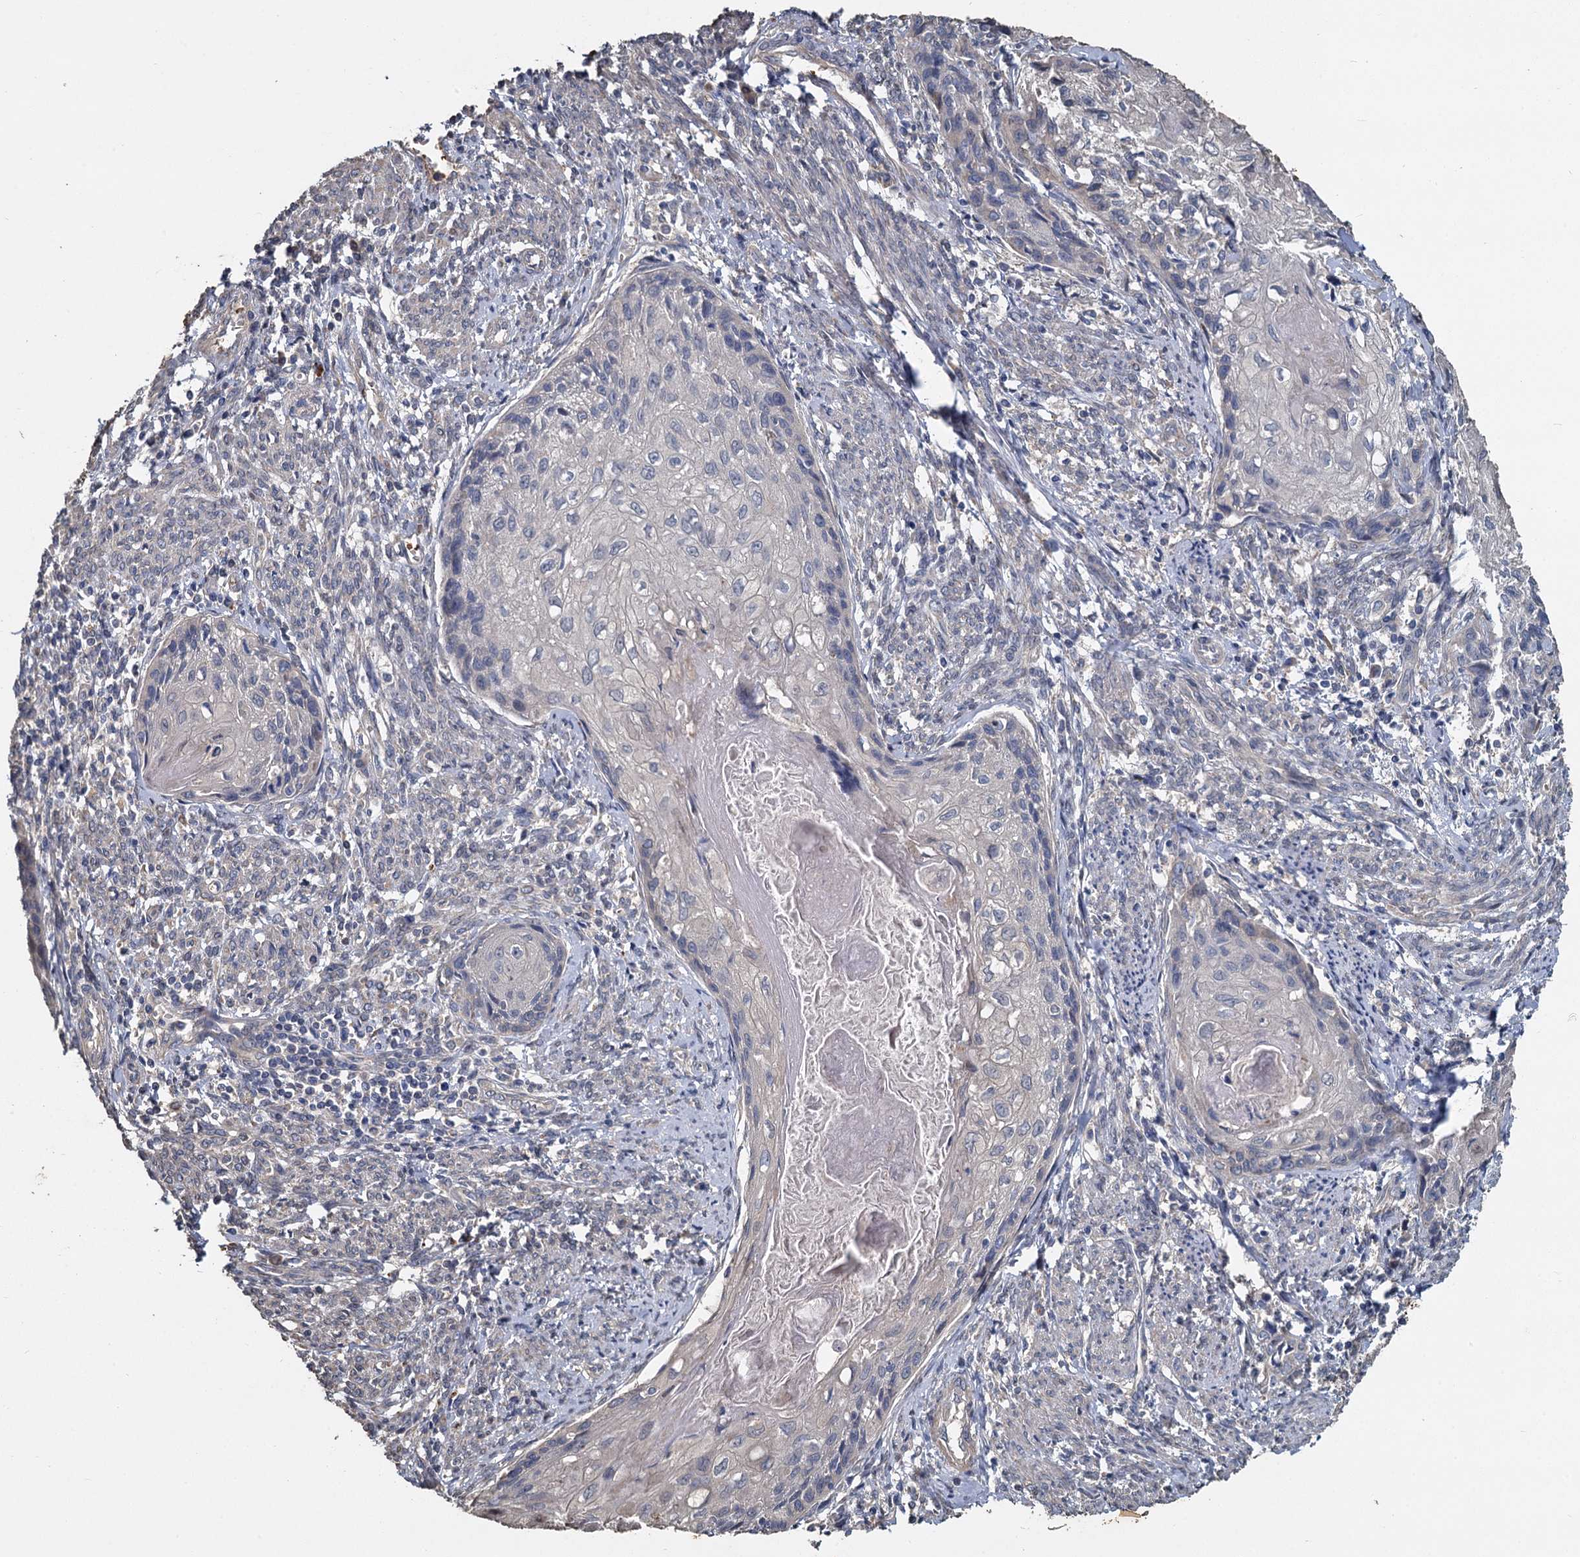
{"staining": {"intensity": "negative", "quantity": "none", "location": "none"}, "tissue": "cervical cancer", "cell_type": "Tumor cells", "image_type": "cancer", "snomed": [{"axis": "morphology", "description": "Squamous cell carcinoma, NOS"}, {"axis": "topography", "description": "Cervix"}], "caption": "Cervical squamous cell carcinoma was stained to show a protein in brown. There is no significant expression in tumor cells.", "gene": "TCTN2", "patient": {"sex": "female", "age": 67}}